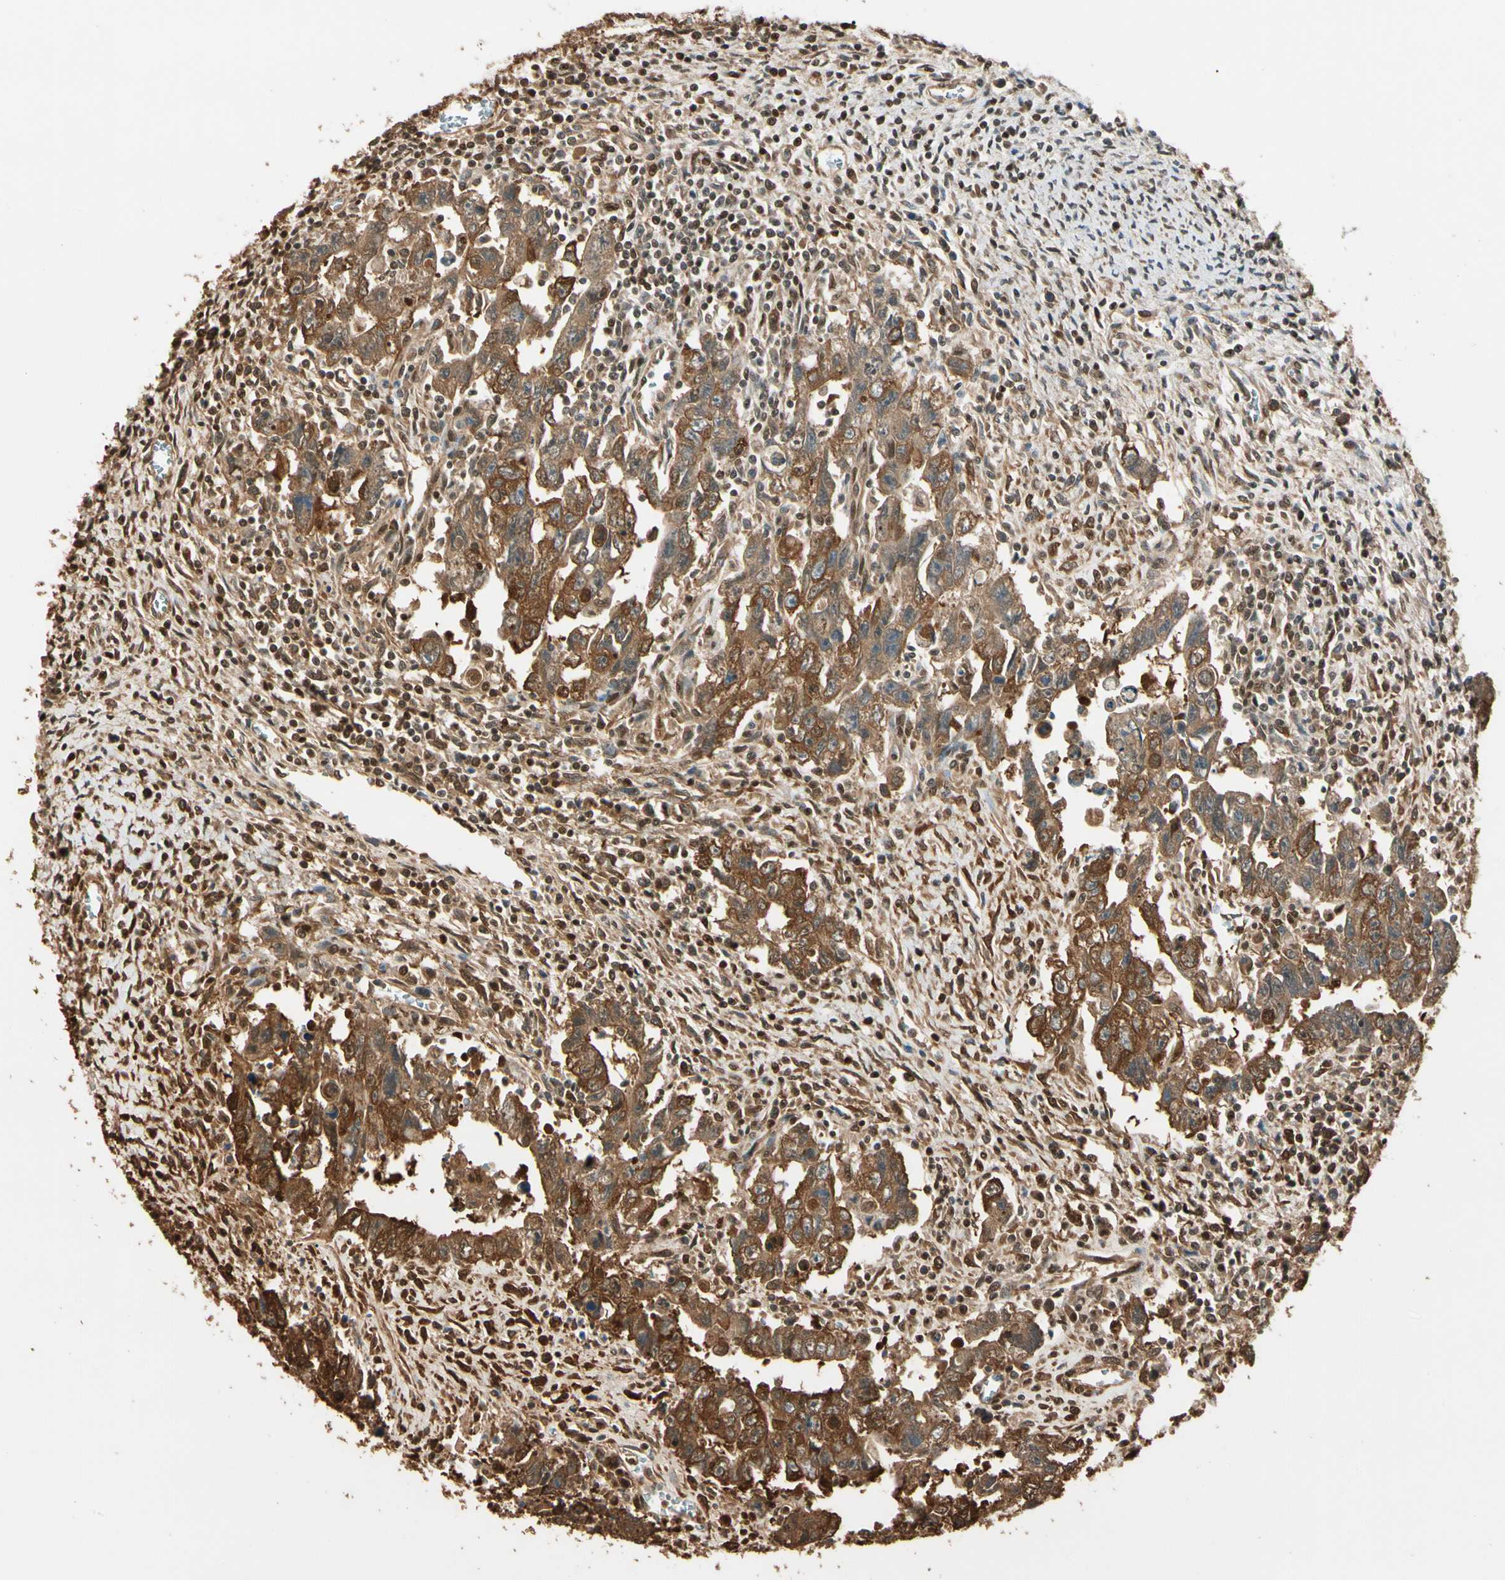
{"staining": {"intensity": "moderate", "quantity": ">75%", "location": "cytoplasmic/membranous"}, "tissue": "testis cancer", "cell_type": "Tumor cells", "image_type": "cancer", "snomed": [{"axis": "morphology", "description": "Carcinoma, Embryonal, NOS"}, {"axis": "topography", "description": "Testis"}], "caption": "Testis cancer tissue shows moderate cytoplasmic/membranous staining in approximately >75% of tumor cells (DAB IHC with brightfield microscopy, high magnification).", "gene": "PNCK", "patient": {"sex": "male", "age": 28}}